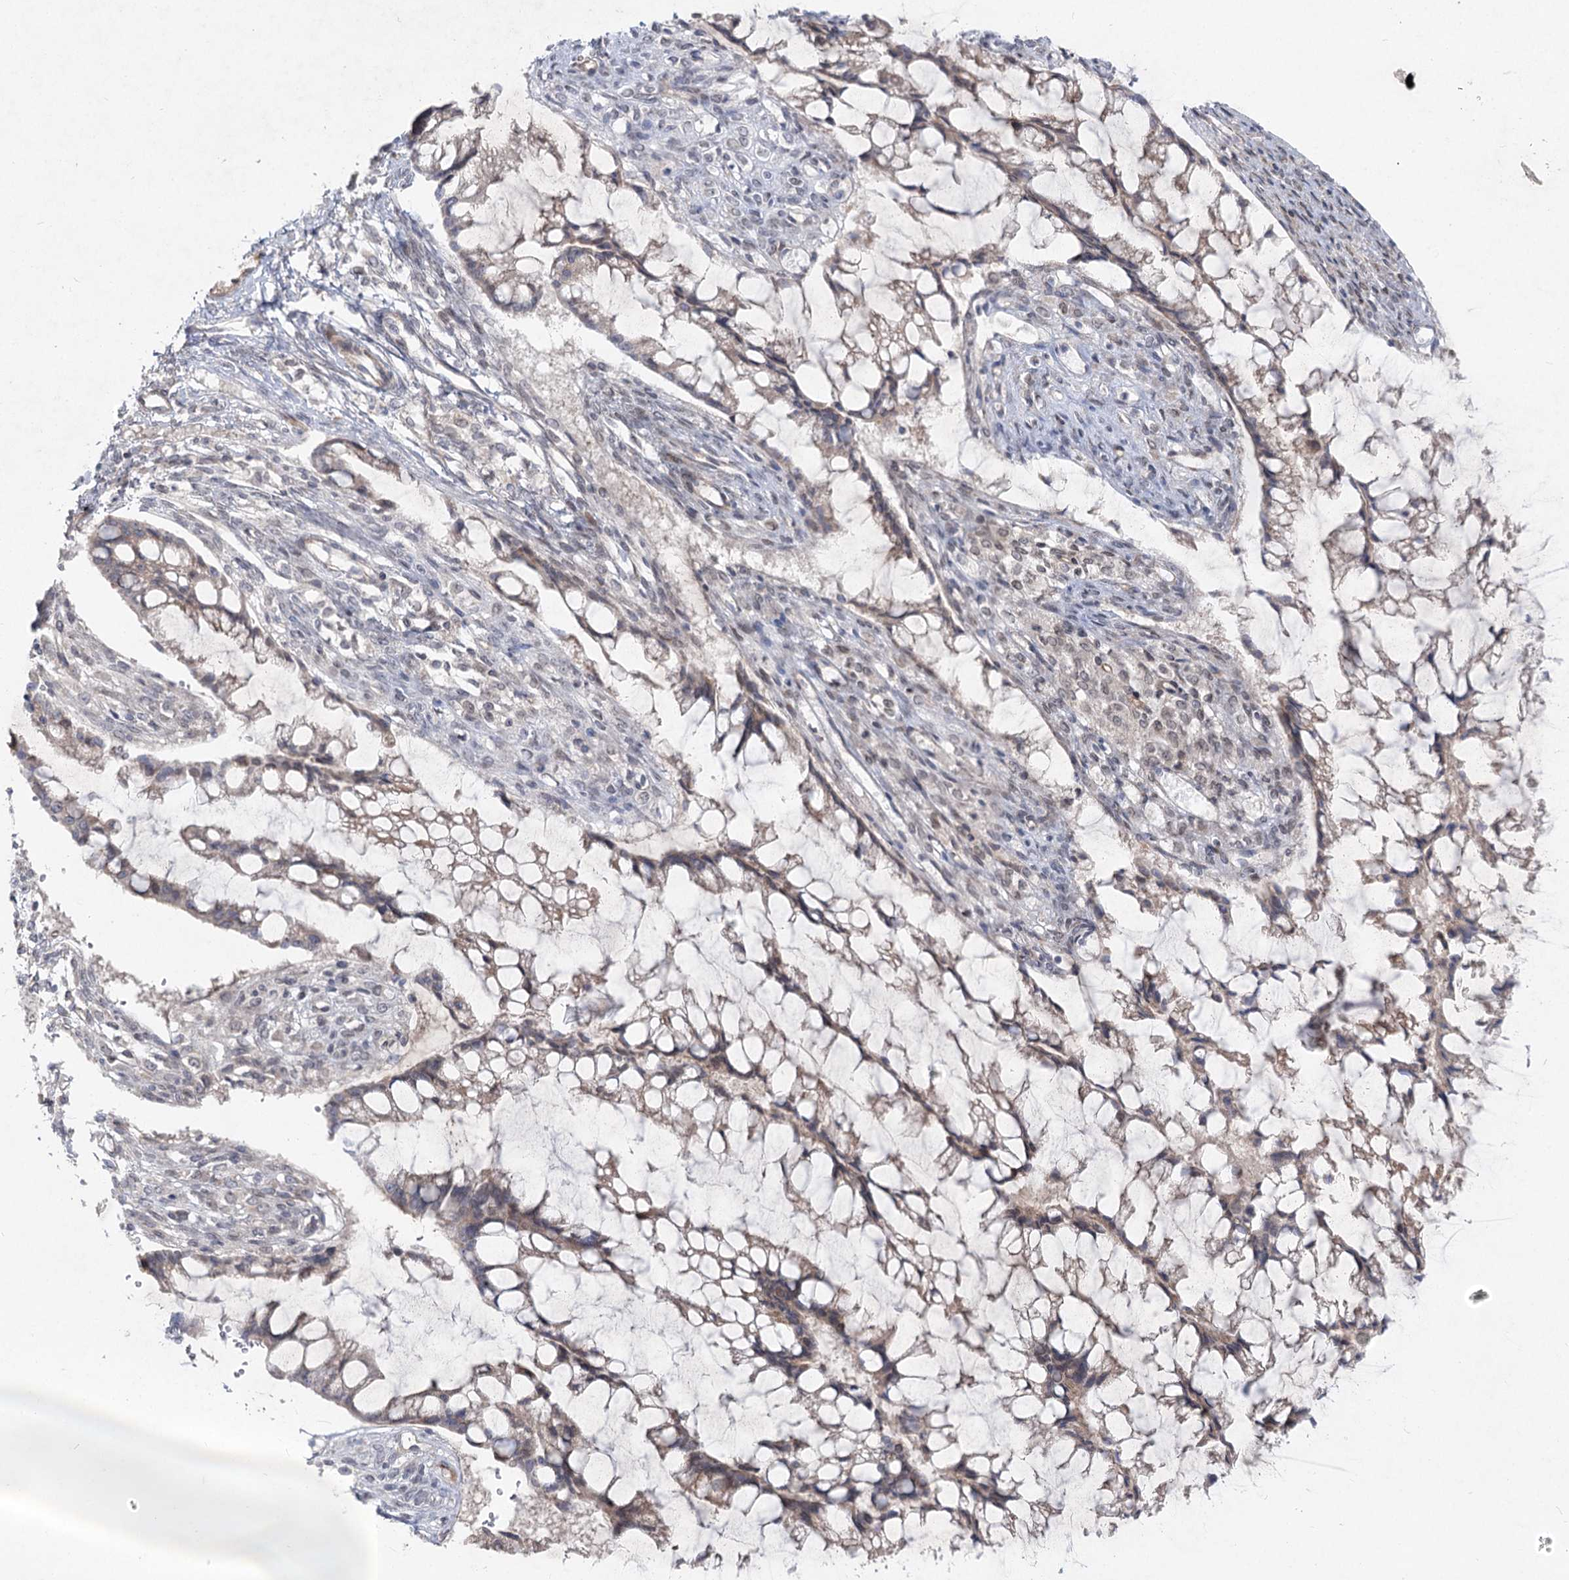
{"staining": {"intensity": "weak", "quantity": "25%-75%", "location": "cytoplasmic/membranous"}, "tissue": "ovarian cancer", "cell_type": "Tumor cells", "image_type": "cancer", "snomed": [{"axis": "morphology", "description": "Cystadenocarcinoma, mucinous, NOS"}, {"axis": "topography", "description": "Ovary"}], "caption": "This is an image of immunohistochemistry staining of ovarian mucinous cystadenocarcinoma, which shows weak expression in the cytoplasmic/membranous of tumor cells.", "gene": "SH3BP5L", "patient": {"sex": "female", "age": 73}}